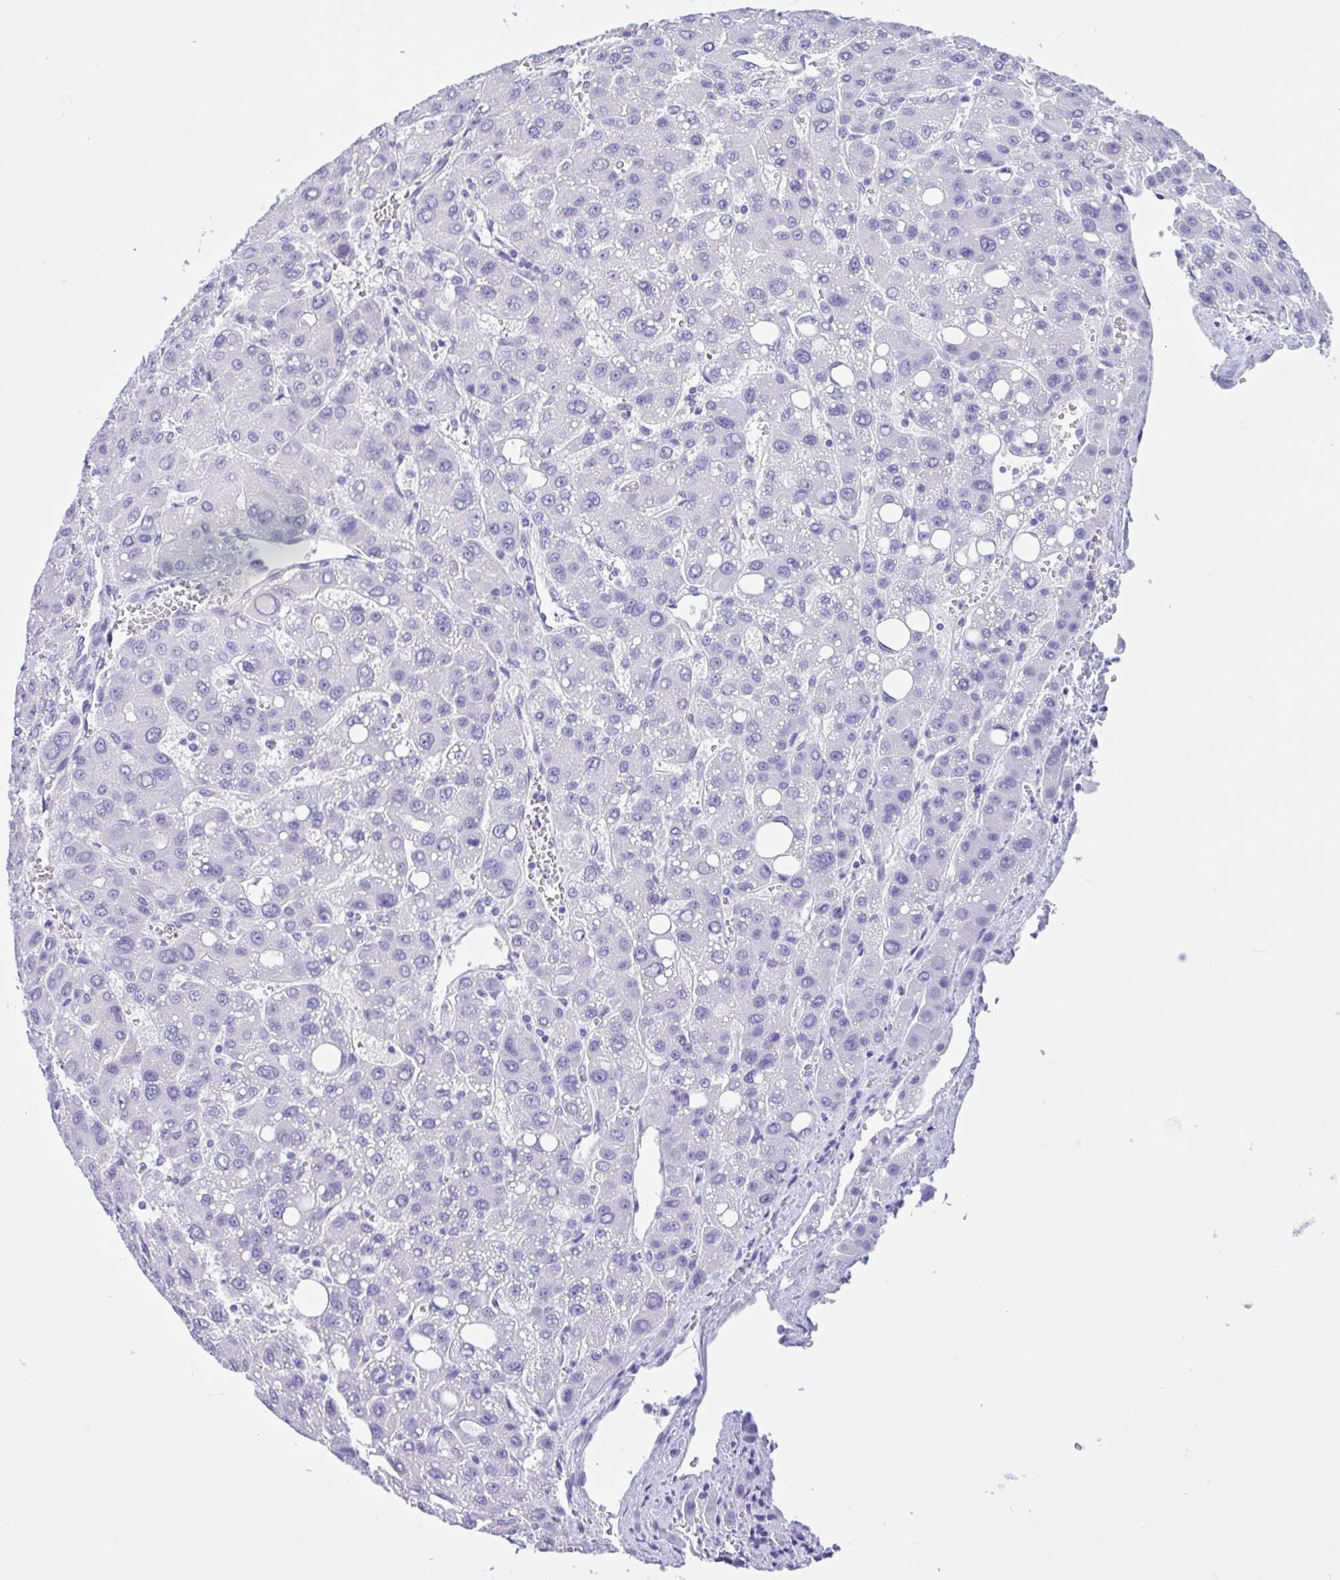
{"staining": {"intensity": "negative", "quantity": "none", "location": "none"}, "tissue": "liver cancer", "cell_type": "Tumor cells", "image_type": "cancer", "snomed": [{"axis": "morphology", "description": "Carcinoma, Hepatocellular, NOS"}, {"axis": "topography", "description": "Liver"}], "caption": "DAB (3,3'-diaminobenzidine) immunohistochemical staining of human liver cancer (hepatocellular carcinoma) displays no significant staining in tumor cells.", "gene": "OR4N4", "patient": {"sex": "male", "age": 55}}